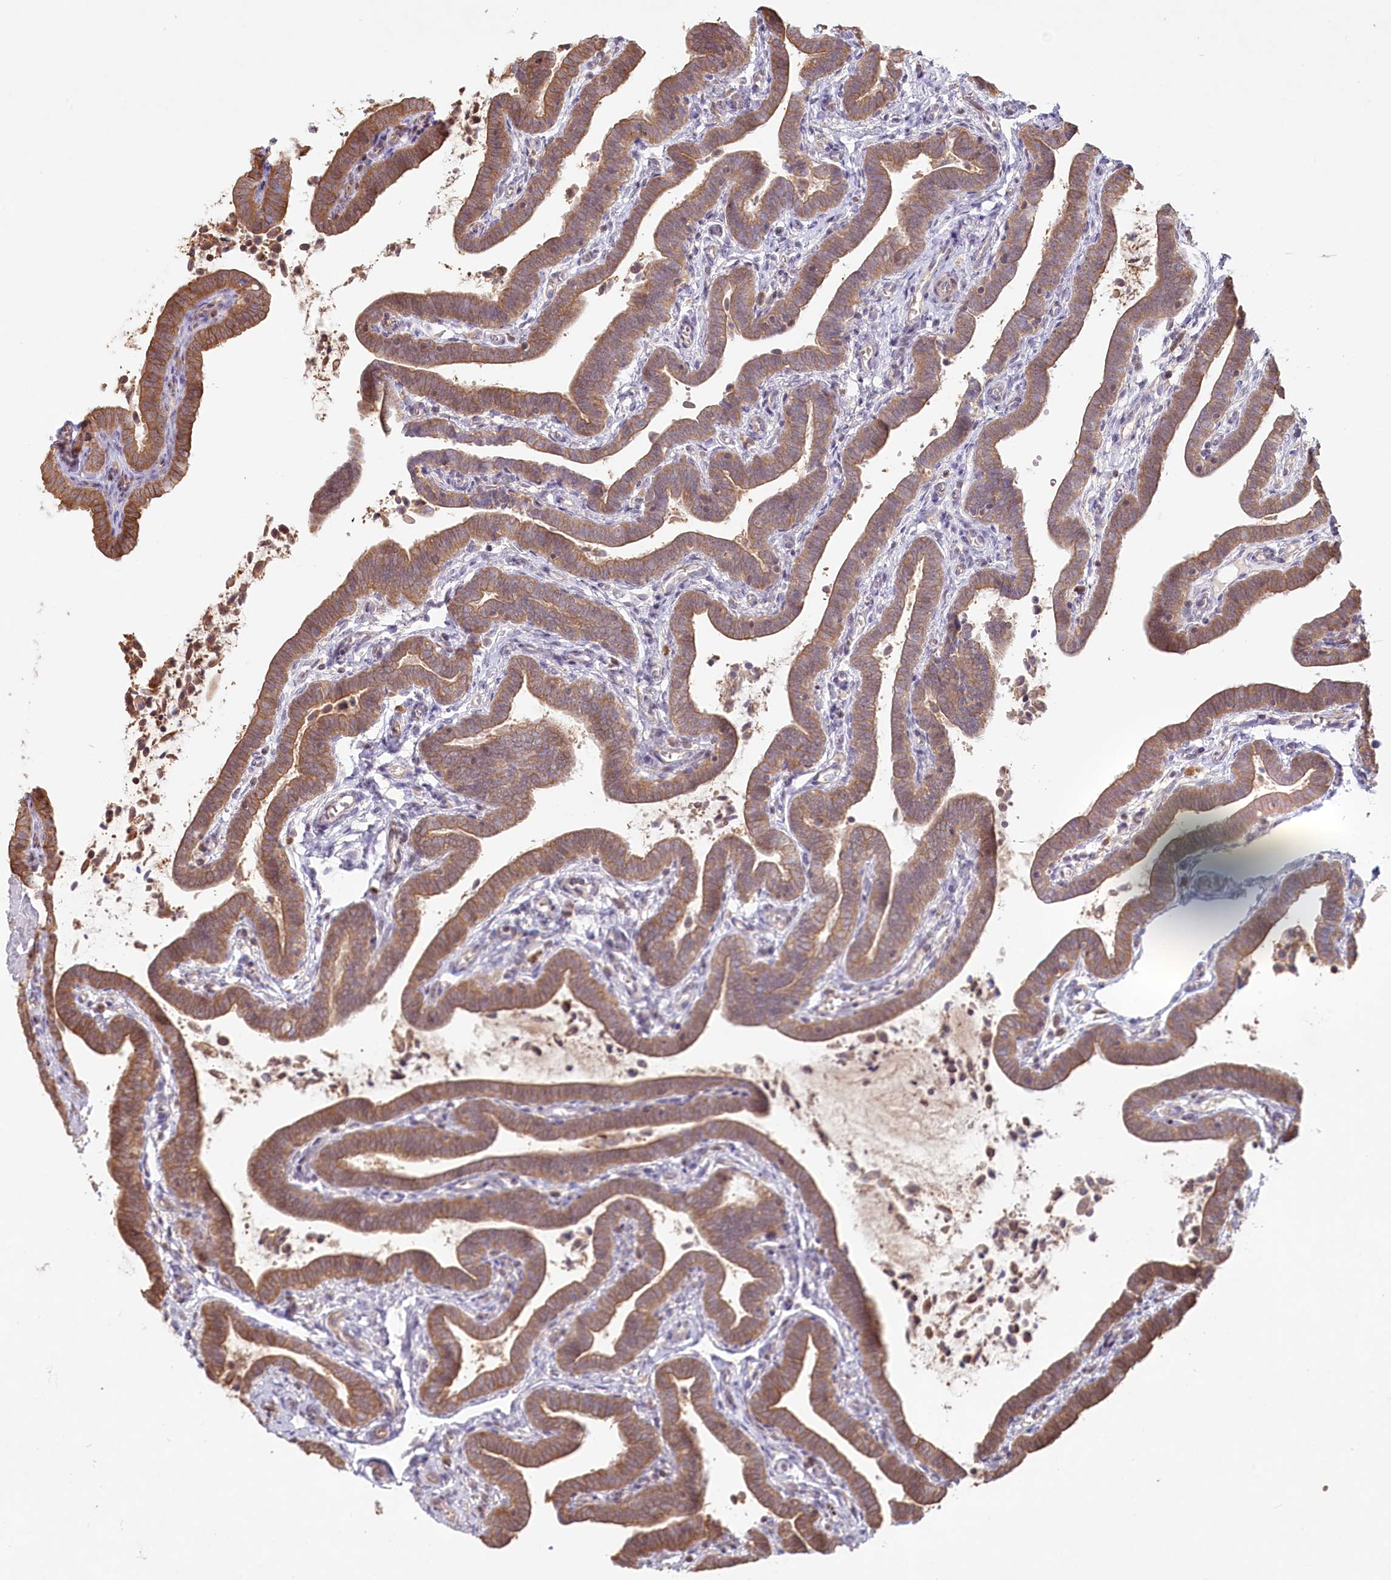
{"staining": {"intensity": "moderate", "quantity": ">75%", "location": "cytoplasmic/membranous"}, "tissue": "fallopian tube", "cell_type": "Glandular cells", "image_type": "normal", "snomed": [{"axis": "morphology", "description": "Normal tissue, NOS"}, {"axis": "topography", "description": "Fallopian tube"}], "caption": "Immunohistochemical staining of normal fallopian tube displays medium levels of moderate cytoplasmic/membranous expression in approximately >75% of glandular cells. The protein is stained brown, and the nuclei are stained in blue (DAB (3,3'-diaminobenzidine) IHC with brightfield microscopy, high magnification).", "gene": "HAL", "patient": {"sex": "female", "age": 36}}